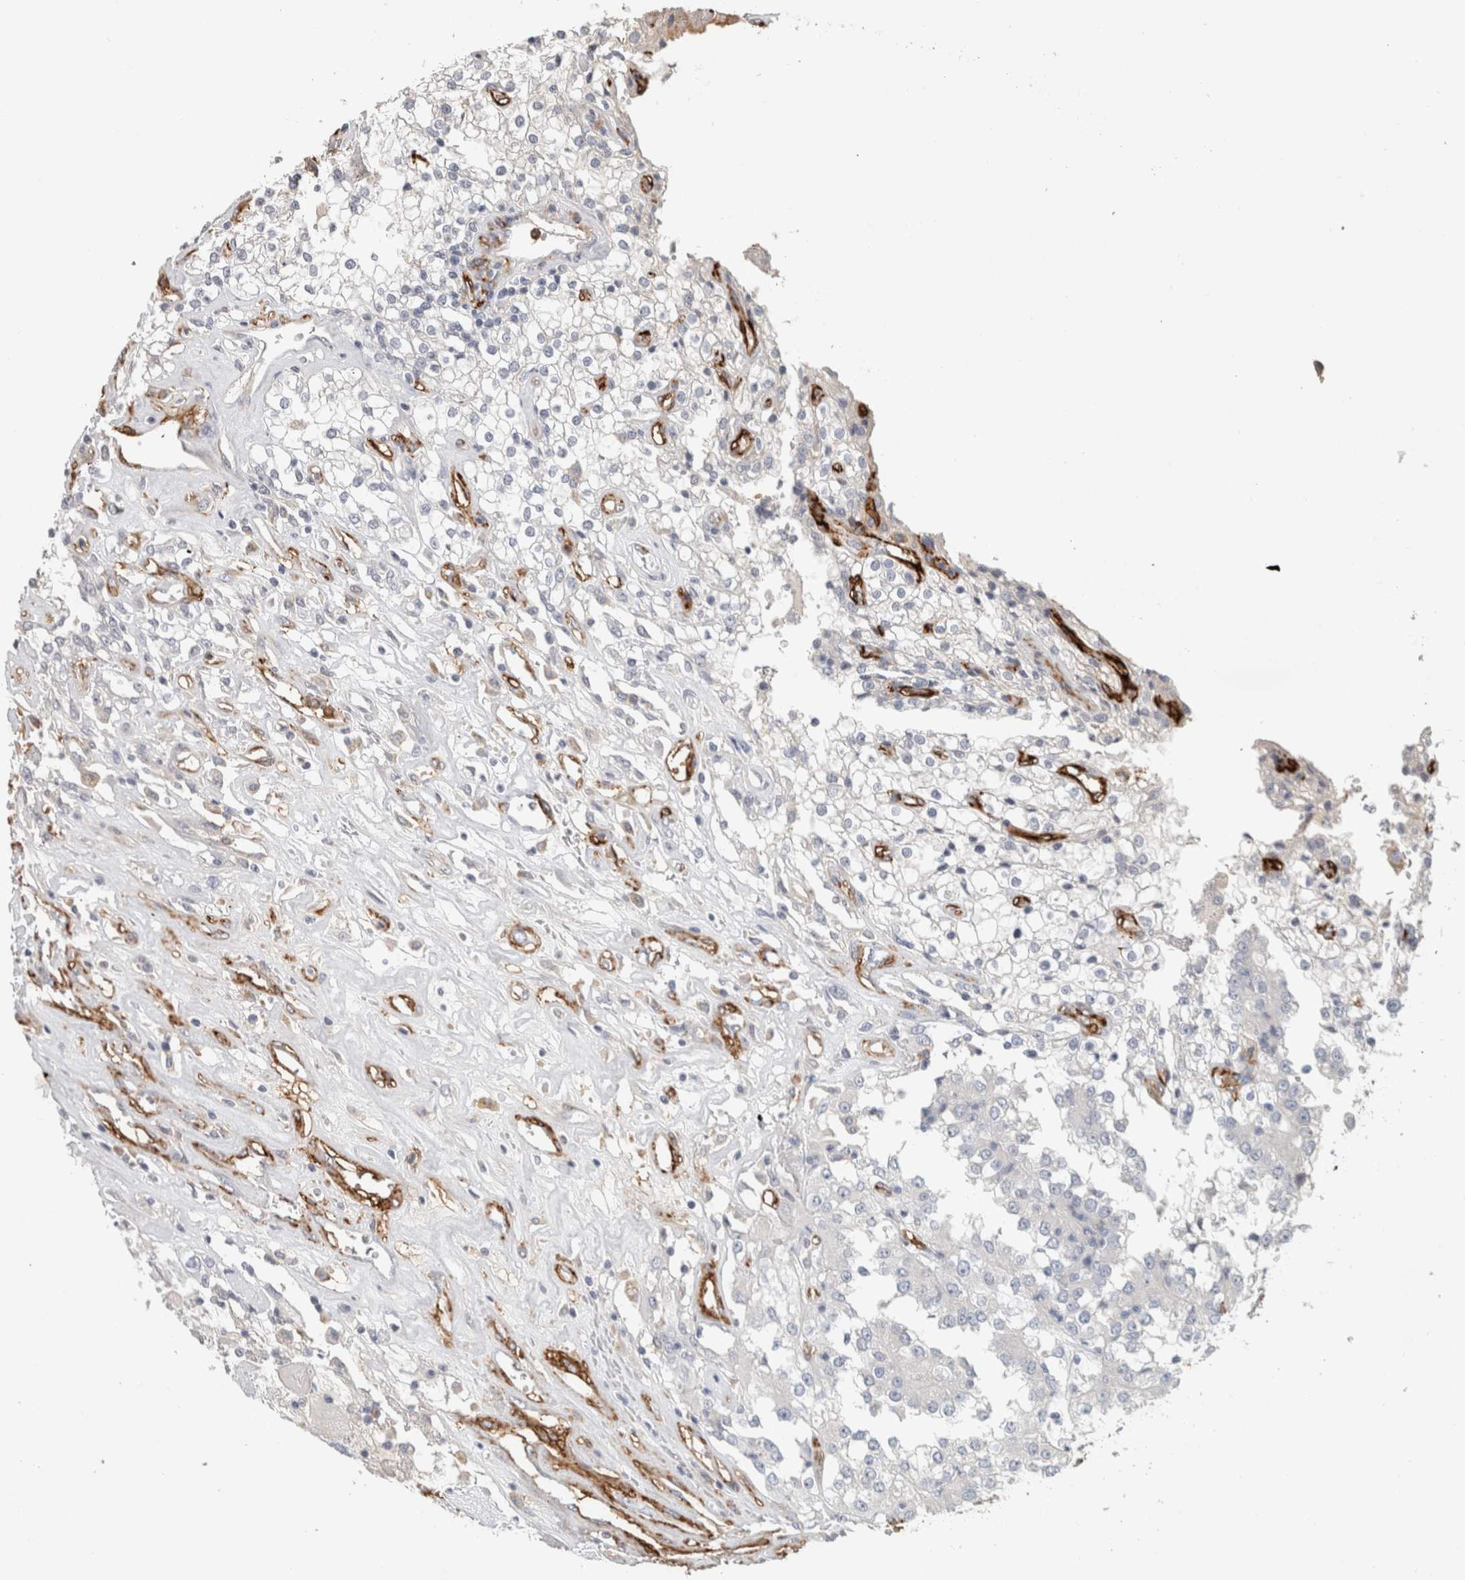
{"staining": {"intensity": "negative", "quantity": "none", "location": "none"}, "tissue": "renal cancer", "cell_type": "Tumor cells", "image_type": "cancer", "snomed": [{"axis": "morphology", "description": "Adenocarcinoma, NOS"}, {"axis": "topography", "description": "Kidney"}], "caption": "An image of renal adenocarcinoma stained for a protein displays no brown staining in tumor cells.", "gene": "CD36", "patient": {"sex": "female", "age": 52}}